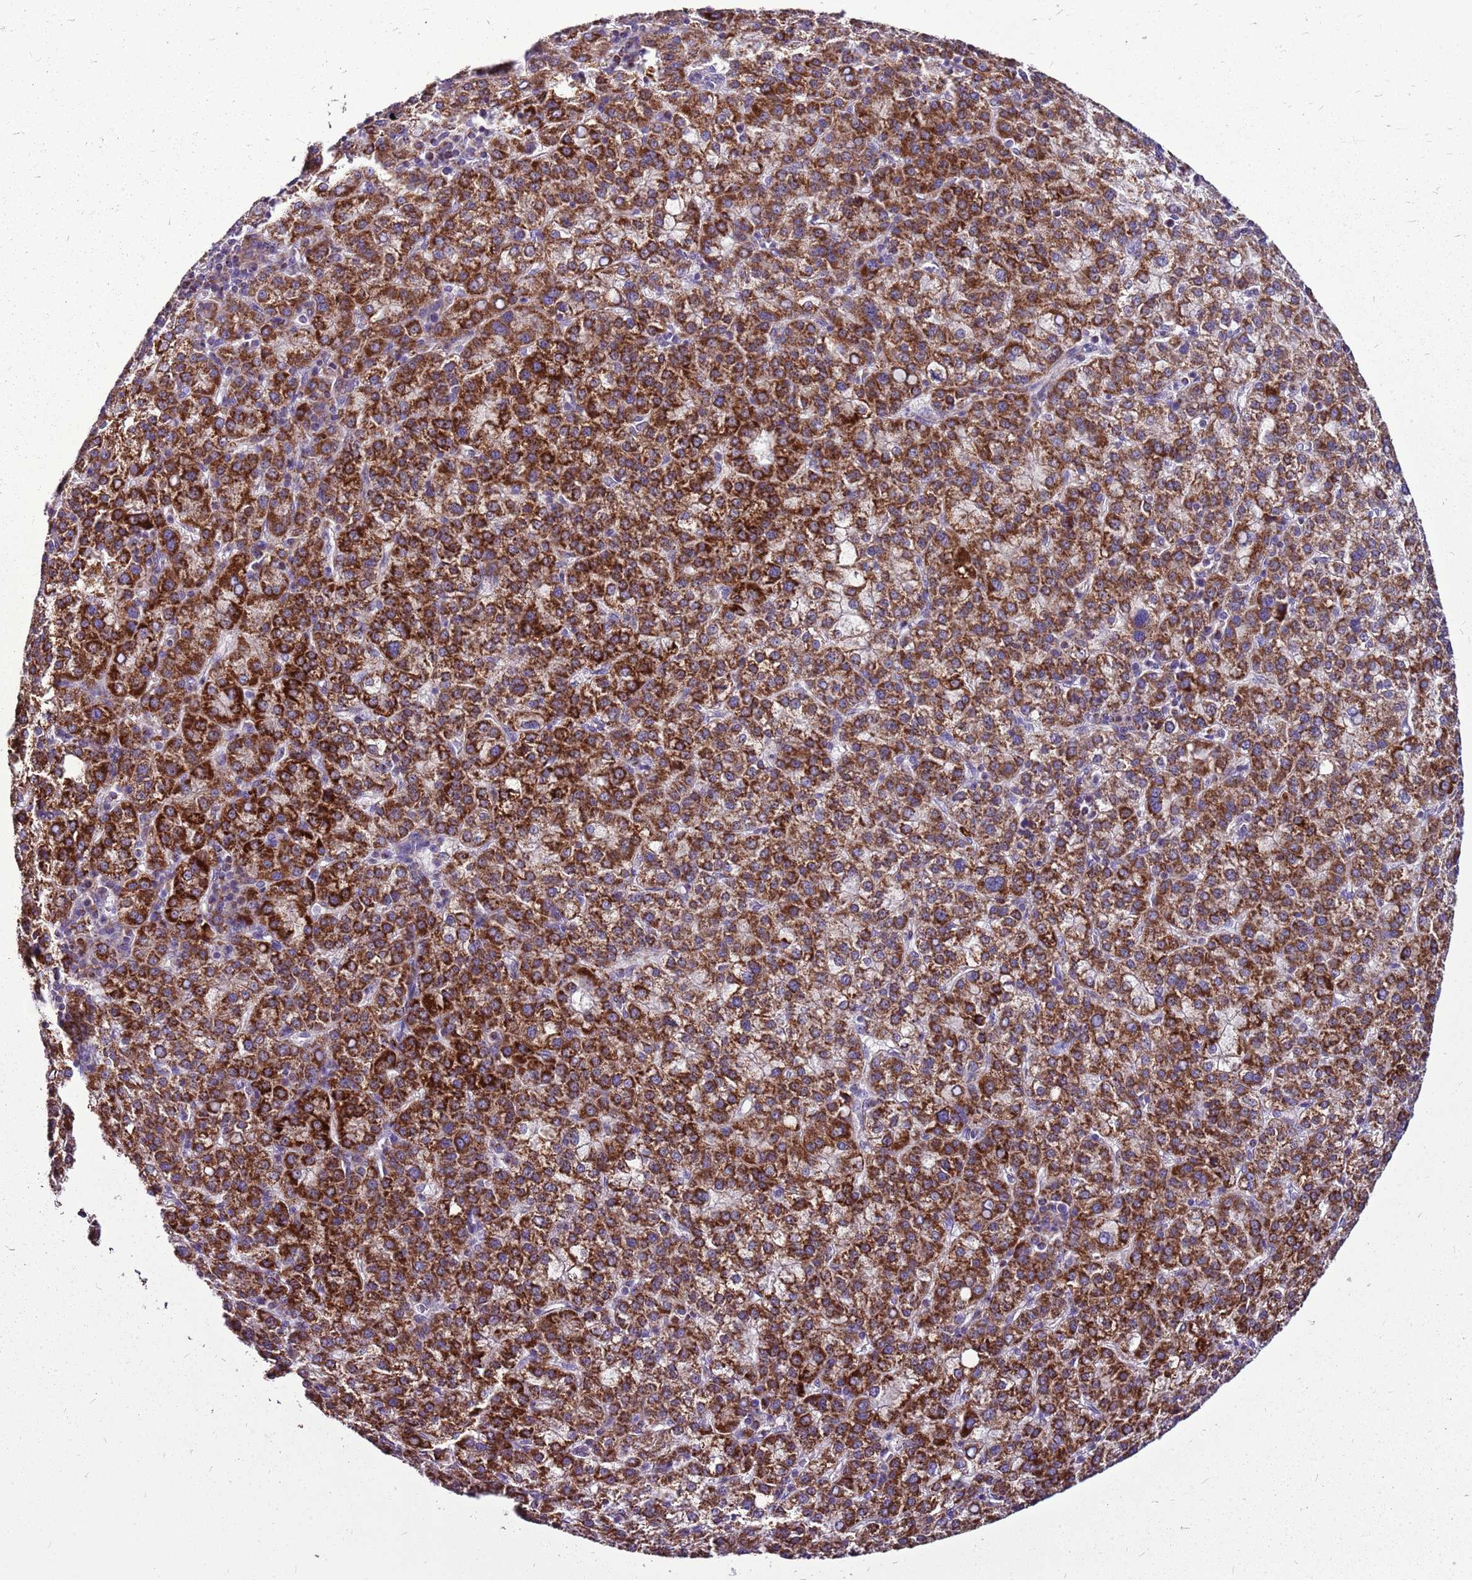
{"staining": {"intensity": "strong", "quantity": ">75%", "location": "cytoplasmic/membranous"}, "tissue": "liver cancer", "cell_type": "Tumor cells", "image_type": "cancer", "snomed": [{"axis": "morphology", "description": "Carcinoma, Hepatocellular, NOS"}, {"axis": "topography", "description": "Liver"}], "caption": "Liver cancer (hepatocellular carcinoma) was stained to show a protein in brown. There is high levels of strong cytoplasmic/membranous expression in about >75% of tumor cells.", "gene": "GCDH", "patient": {"sex": "female", "age": 58}}